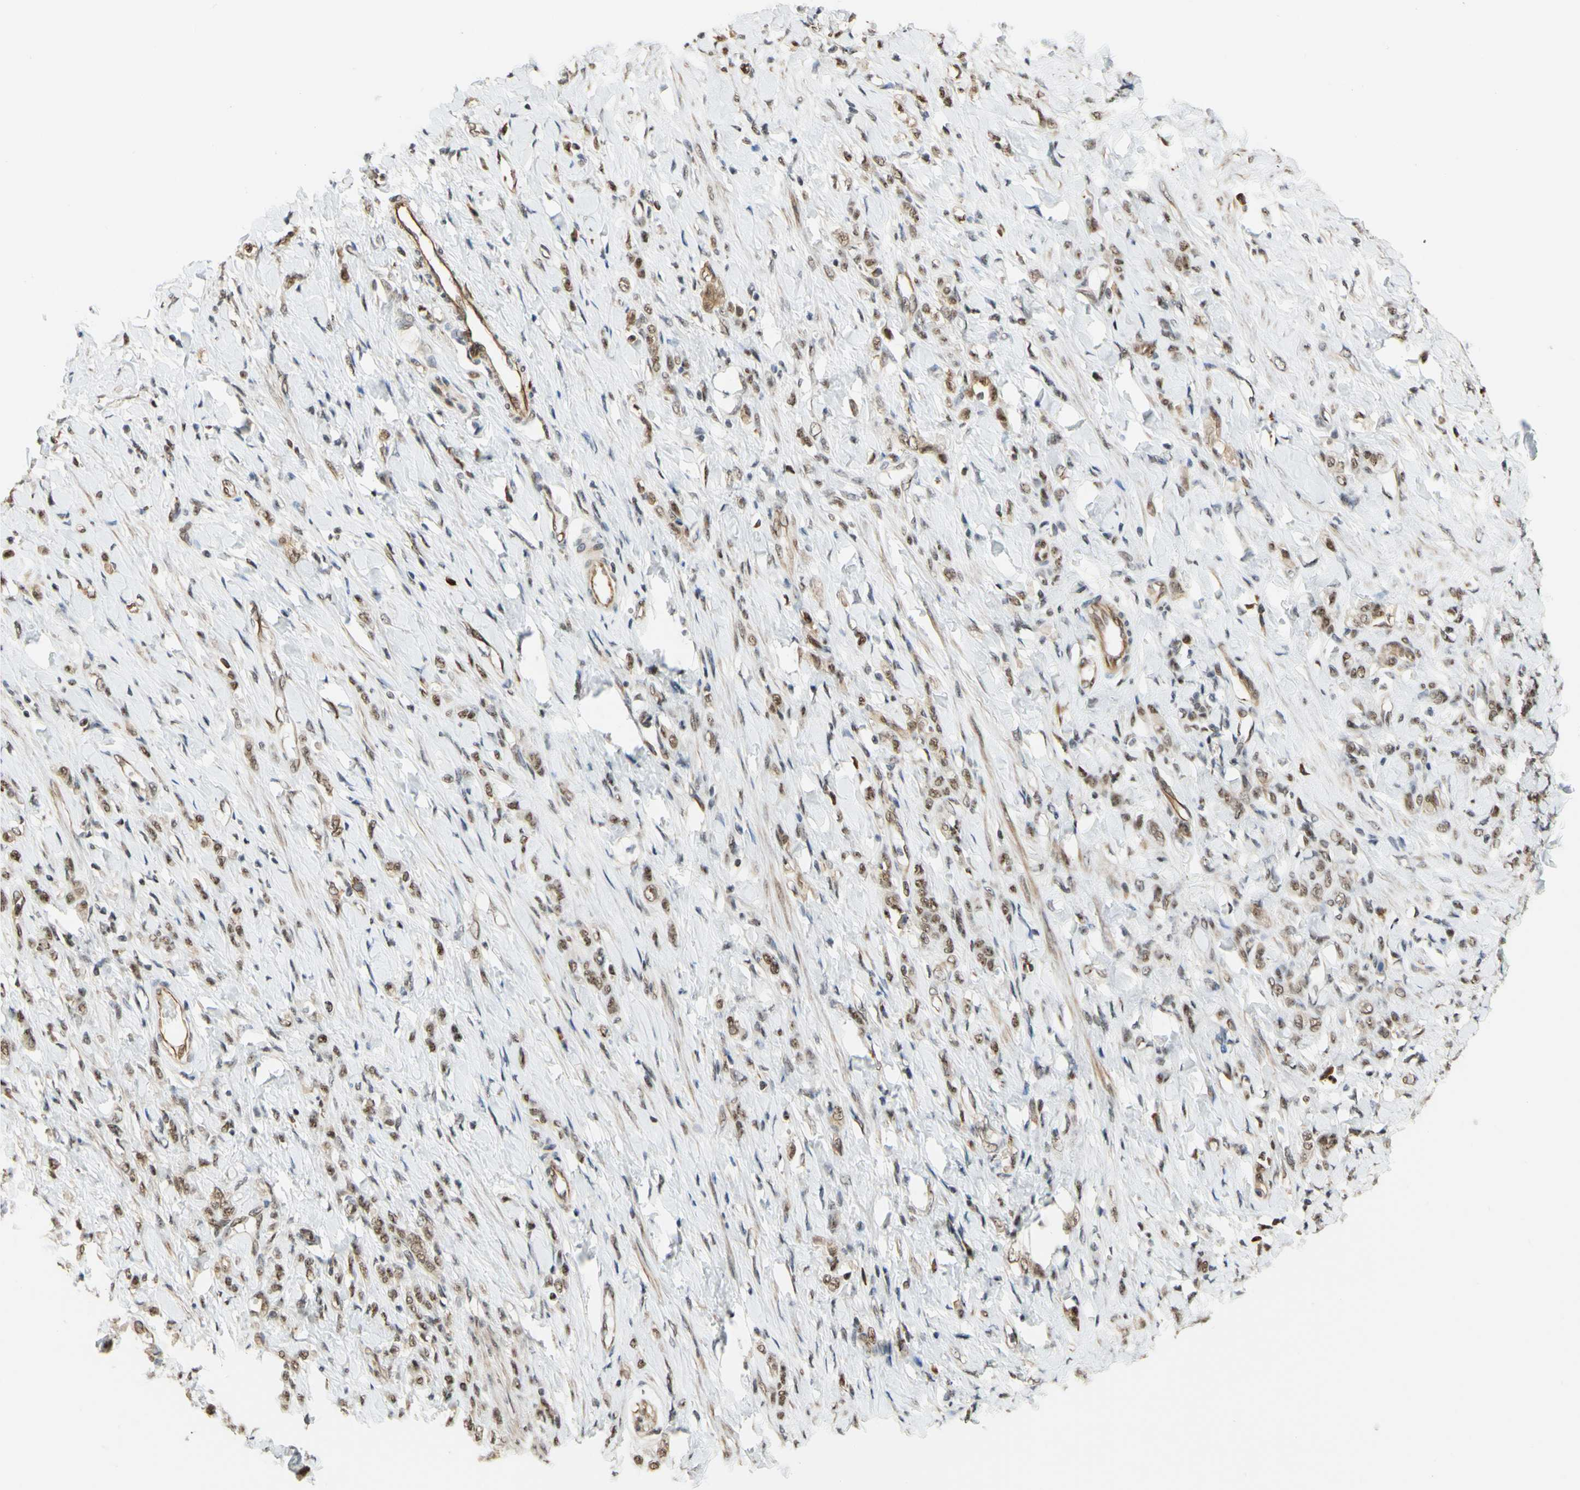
{"staining": {"intensity": "moderate", "quantity": ">75%", "location": "nuclear"}, "tissue": "stomach cancer", "cell_type": "Tumor cells", "image_type": "cancer", "snomed": [{"axis": "morphology", "description": "Adenocarcinoma, NOS"}, {"axis": "topography", "description": "Stomach"}], "caption": "Tumor cells display medium levels of moderate nuclear expression in approximately >75% of cells in adenocarcinoma (stomach). The staining was performed using DAB, with brown indicating positive protein expression. Nuclei are stained blue with hematoxylin.", "gene": "SAP18", "patient": {"sex": "male", "age": 82}}